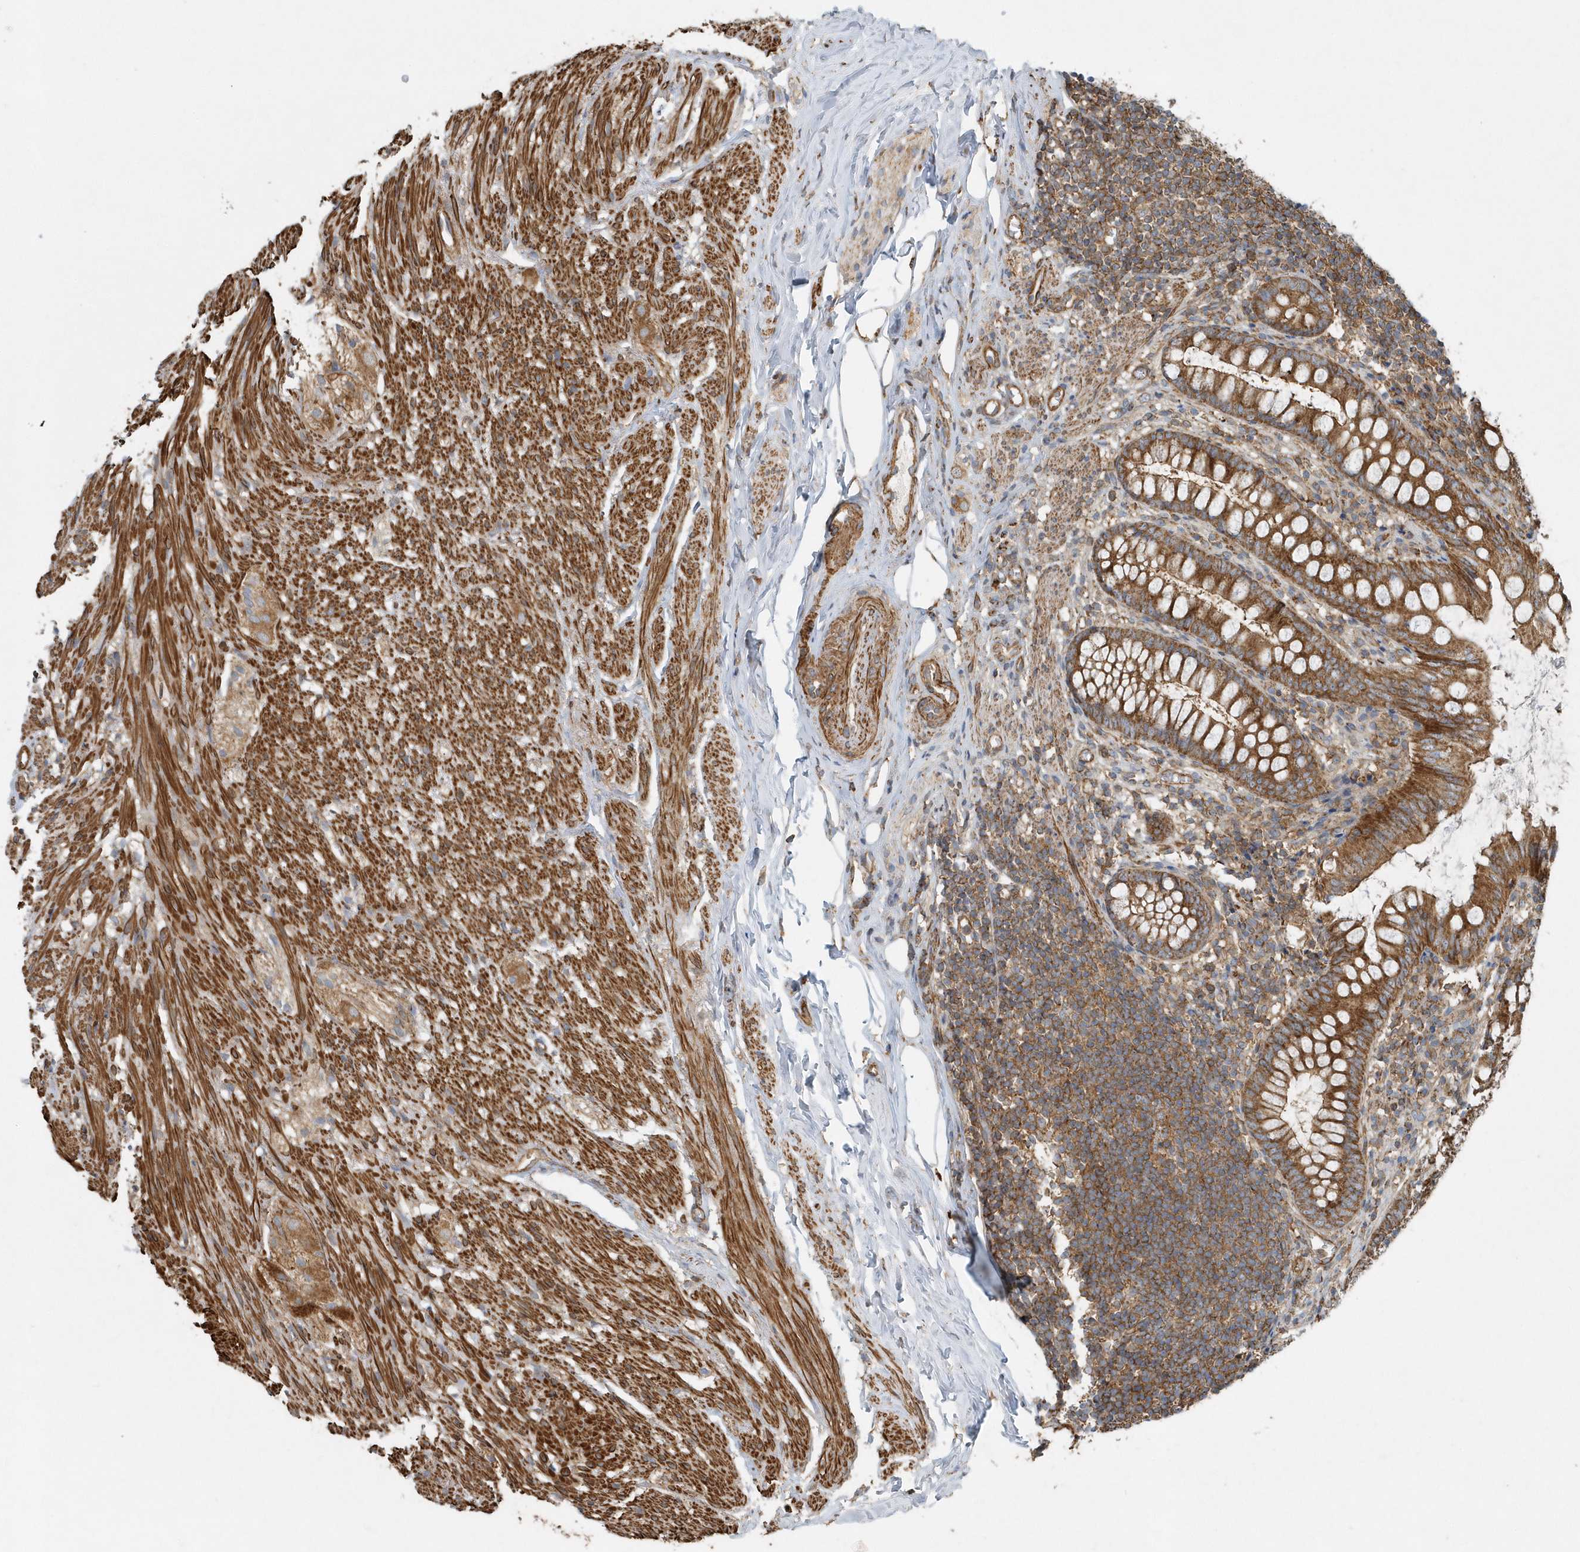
{"staining": {"intensity": "strong", "quantity": ">75%", "location": "cytoplasmic/membranous"}, "tissue": "appendix", "cell_type": "Glandular cells", "image_type": "normal", "snomed": [{"axis": "morphology", "description": "Normal tissue, NOS"}, {"axis": "topography", "description": "Appendix"}], "caption": "Appendix stained with DAB (3,3'-diaminobenzidine) IHC exhibits high levels of strong cytoplasmic/membranous positivity in approximately >75% of glandular cells.", "gene": "MMUT", "patient": {"sex": "female", "age": 77}}